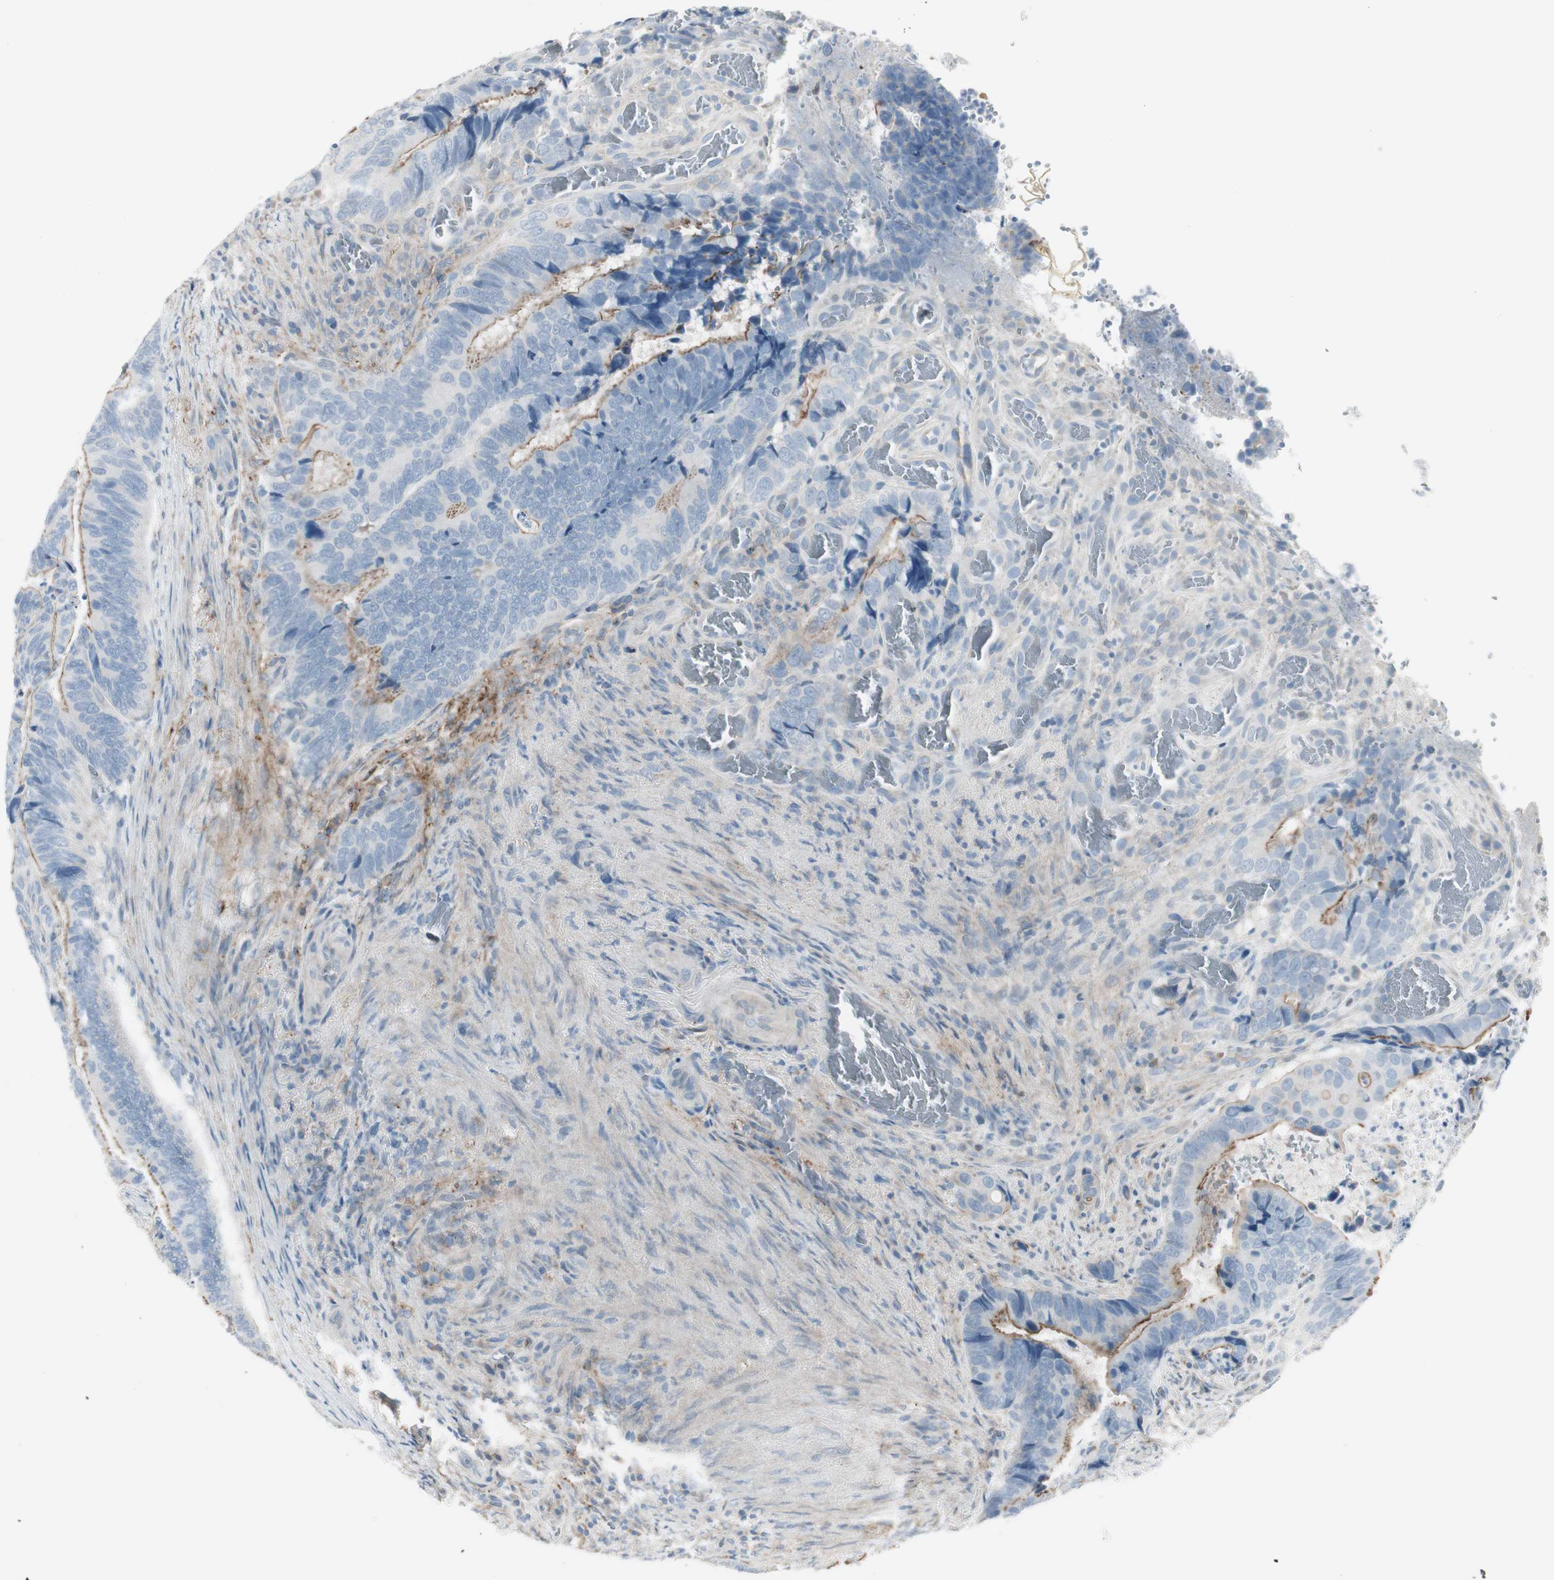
{"staining": {"intensity": "moderate", "quantity": "<25%", "location": "cytoplasmic/membranous"}, "tissue": "colorectal cancer", "cell_type": "Tumor cells", "image_type": "cancer", "snomed": [{"axis": "morphology", "description": "Adenocarcinoma, NOS"}, {"axis": "topography", "description": "Colon"}], "caption": "Colorectal adenocarcinoma stained with DAB (3,3'-diaminobenzidine) immunohistochemistry exhibits low levels of moderate cytoplasmic/membranous expression in approximately <25% of tumor cells. Immunohistochemistry stains the protein in brown and the nuclei are stained blue.", "gene": "CACNA2D1", "patient": {"sex": "male", "age": 72}}